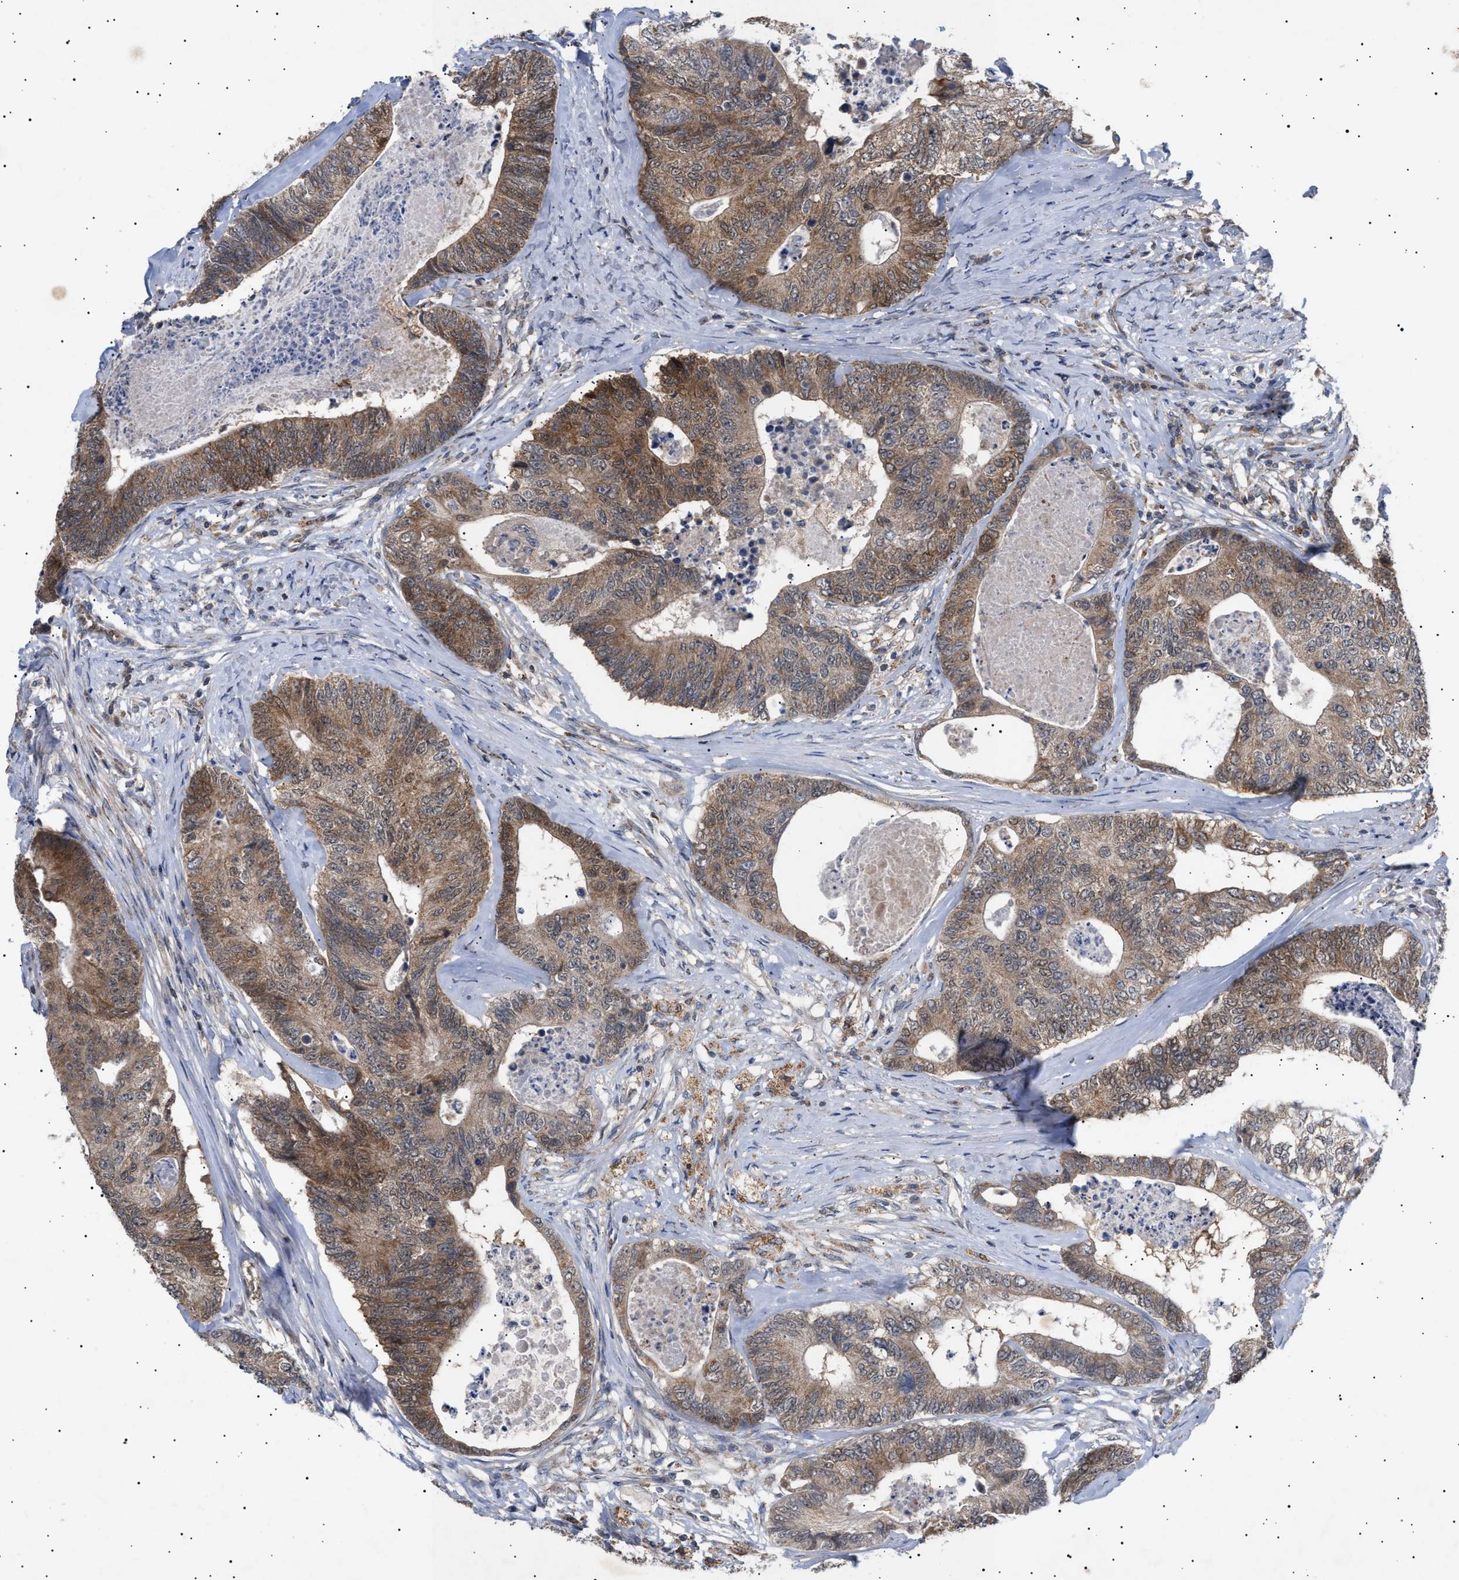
{"staining": {"intensity": "moderate", "quantity": ">75%", "location": "cytoplasmic/membranous"}, "tissue": "colorectal cancer", "cell_type": "Tumor cells", "image_type": "cancer", "snomed": [{"axis": "morphology", "description": "Adenocarcinoma, NOS"}, {"axis": "topography", "description": "Colon"}], "caption": "There is medium levels of moderate cytoplasmic/membranous staining in tumor cells of colorectal adenocarcinoma, as demonstrated by immunohistochemical staining (brown color).", "gene": "SIRT5", "patient": {"sex": "female", "age": 67}}